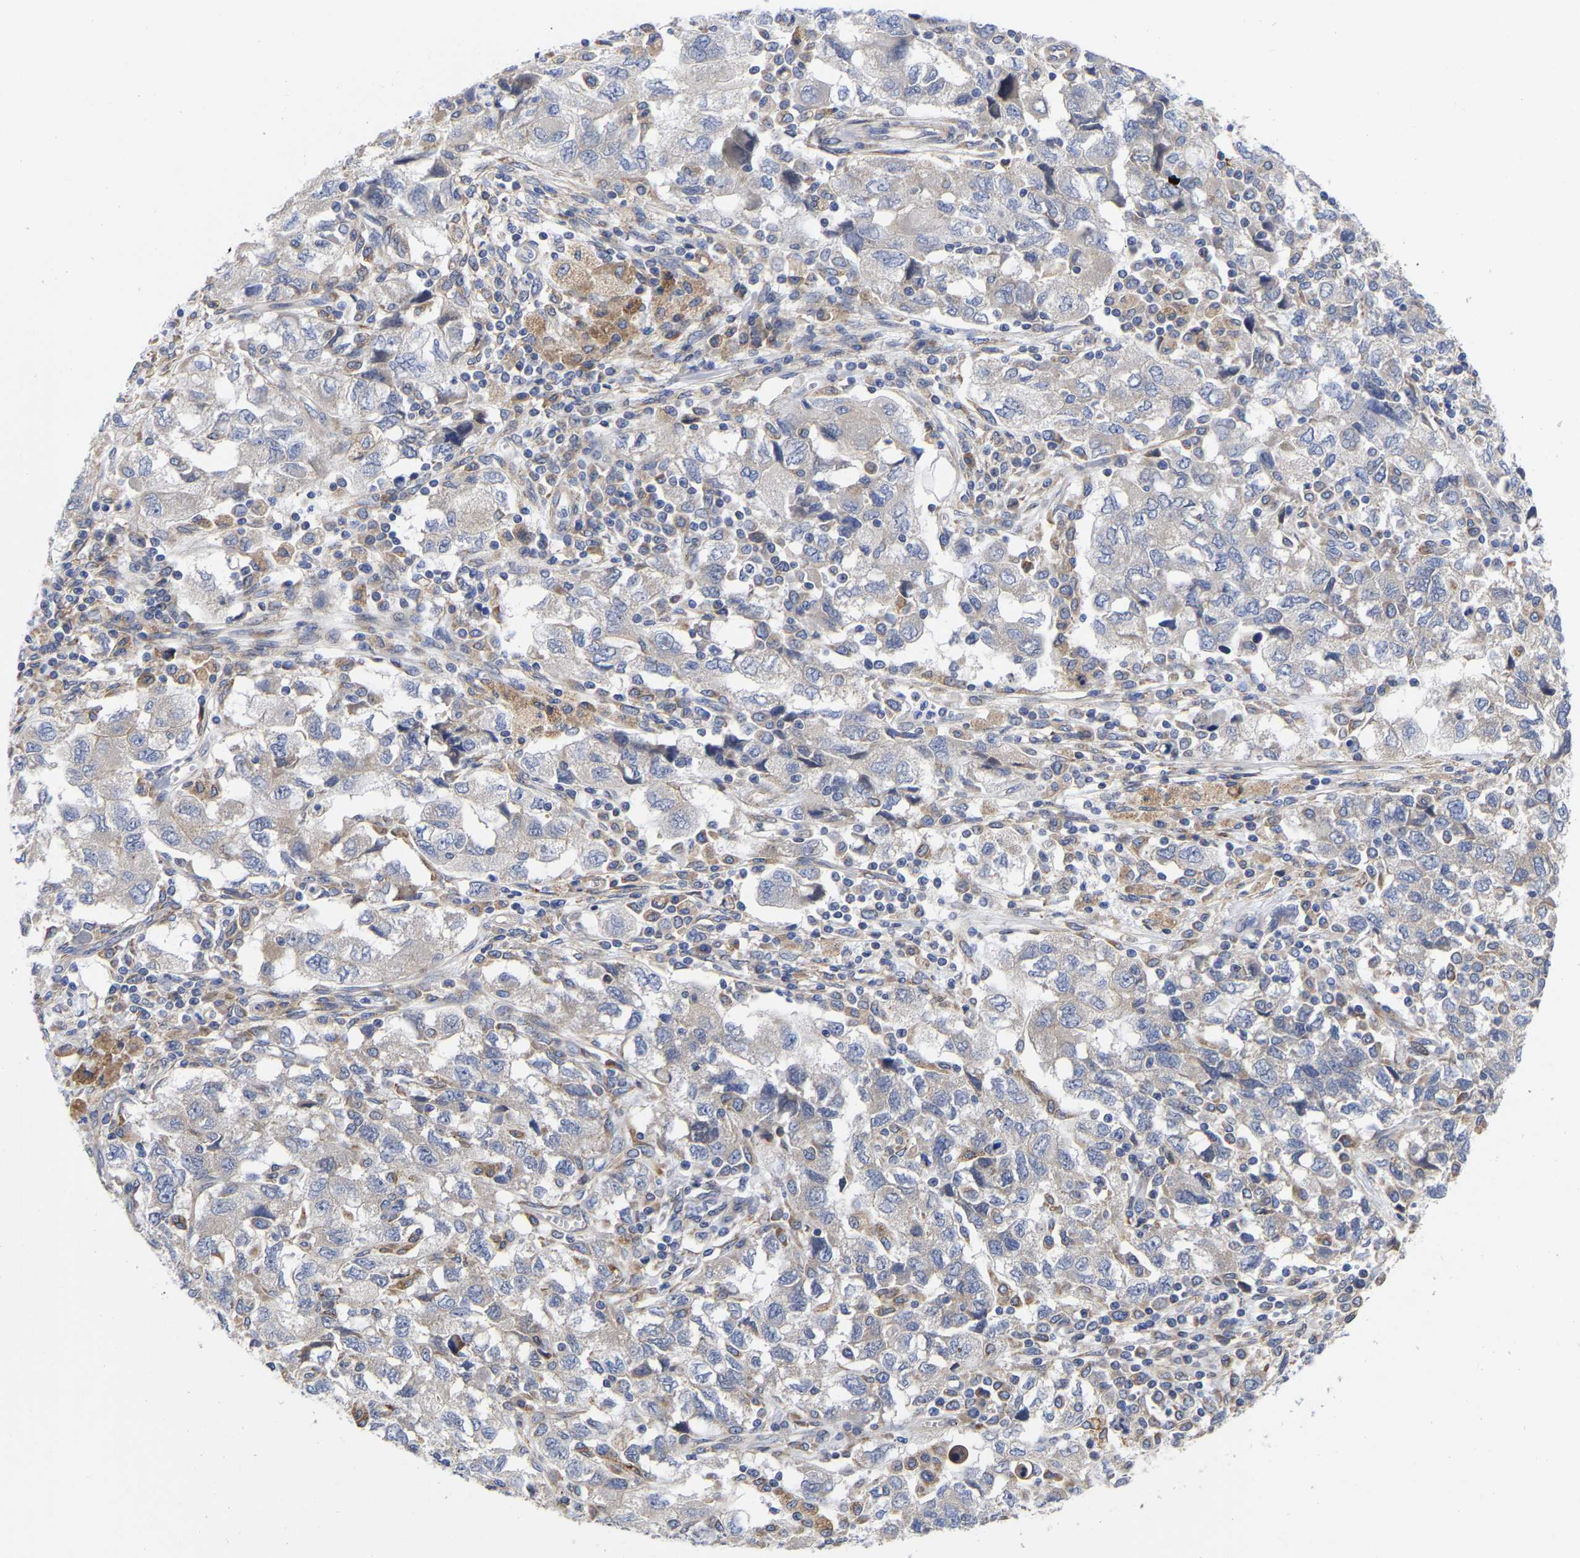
{"staining": {"intensity": "negative", "quantity": "none", "location": "none"}, "tissue": "ovarian cancer", "cell_type": "Tumor cells", "image_type": "cancer", "snomed": [{"axis": "morphology", "description": "Carcinoma, NOS"}, {"axis": "morphology", "description": "Cystadenocarcinoma, serous, NOS"}, {"axis": "topography", "description": "Ovary"}], "caption": "Ovarian cancer (serous cystadenocarcinoma) was stained to show a protein in brown. There is no significant expression in tumor cells.", "gene": "CFAP298", "patient": {"sex": "female", "age": 69}}